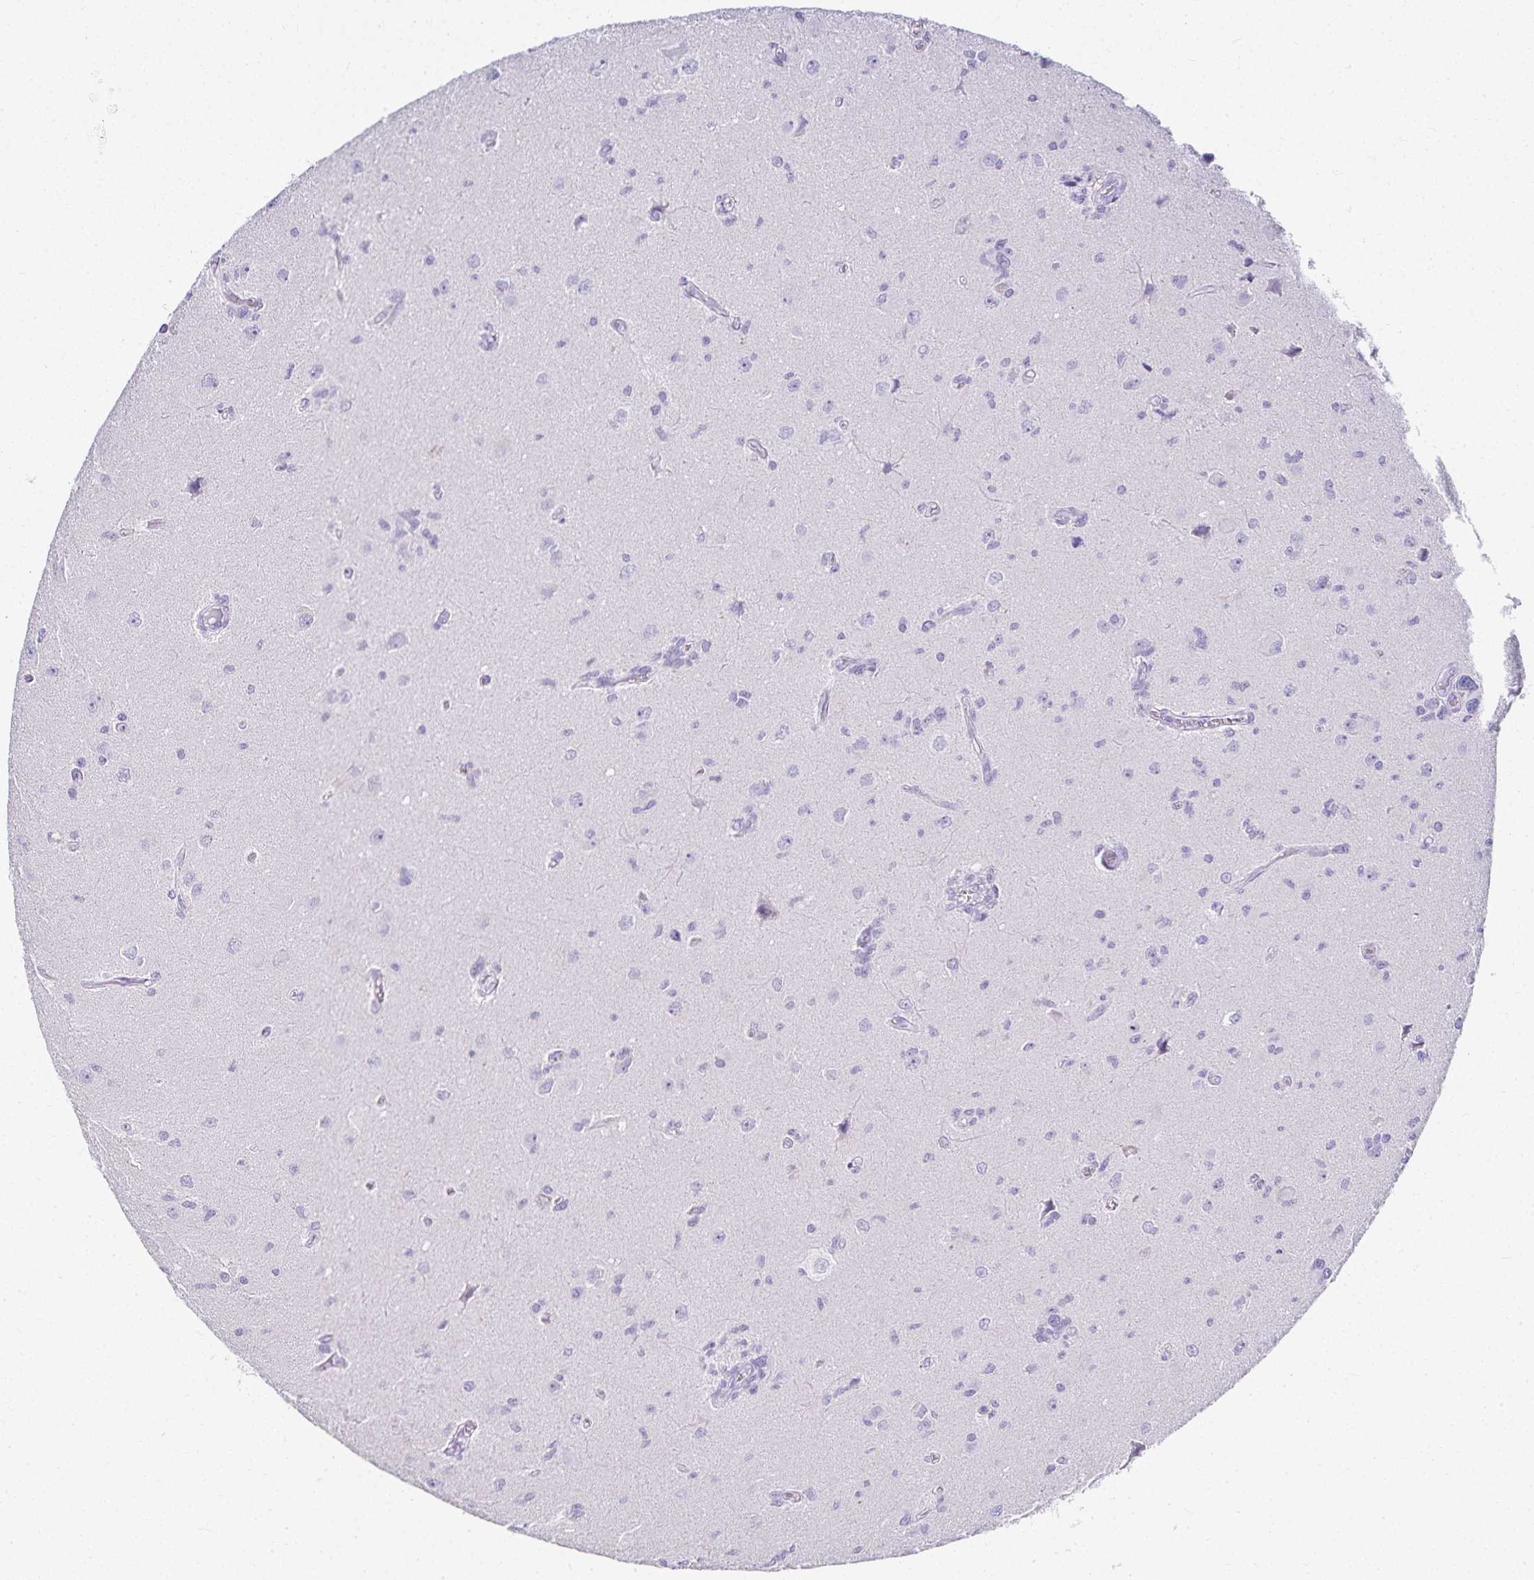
{"staining": {"intensity": "negative", "quantity": "none", "location": "none"}, "tissue": "glioma", "cell_type": "Tumor cells", "image_type": "cancer", "snomed": [{"axis": "morphology", "description": "Glioma, malignant, High grade"}, {"axis": "topography", "description": "Brain"}], "caption": "Immunohistochemical staining of malignant glioma (high-grade) demonstrates no significant staining in tumor cells.", "gene": "GP2", "patient": {"sex": "male", "age": 67}}